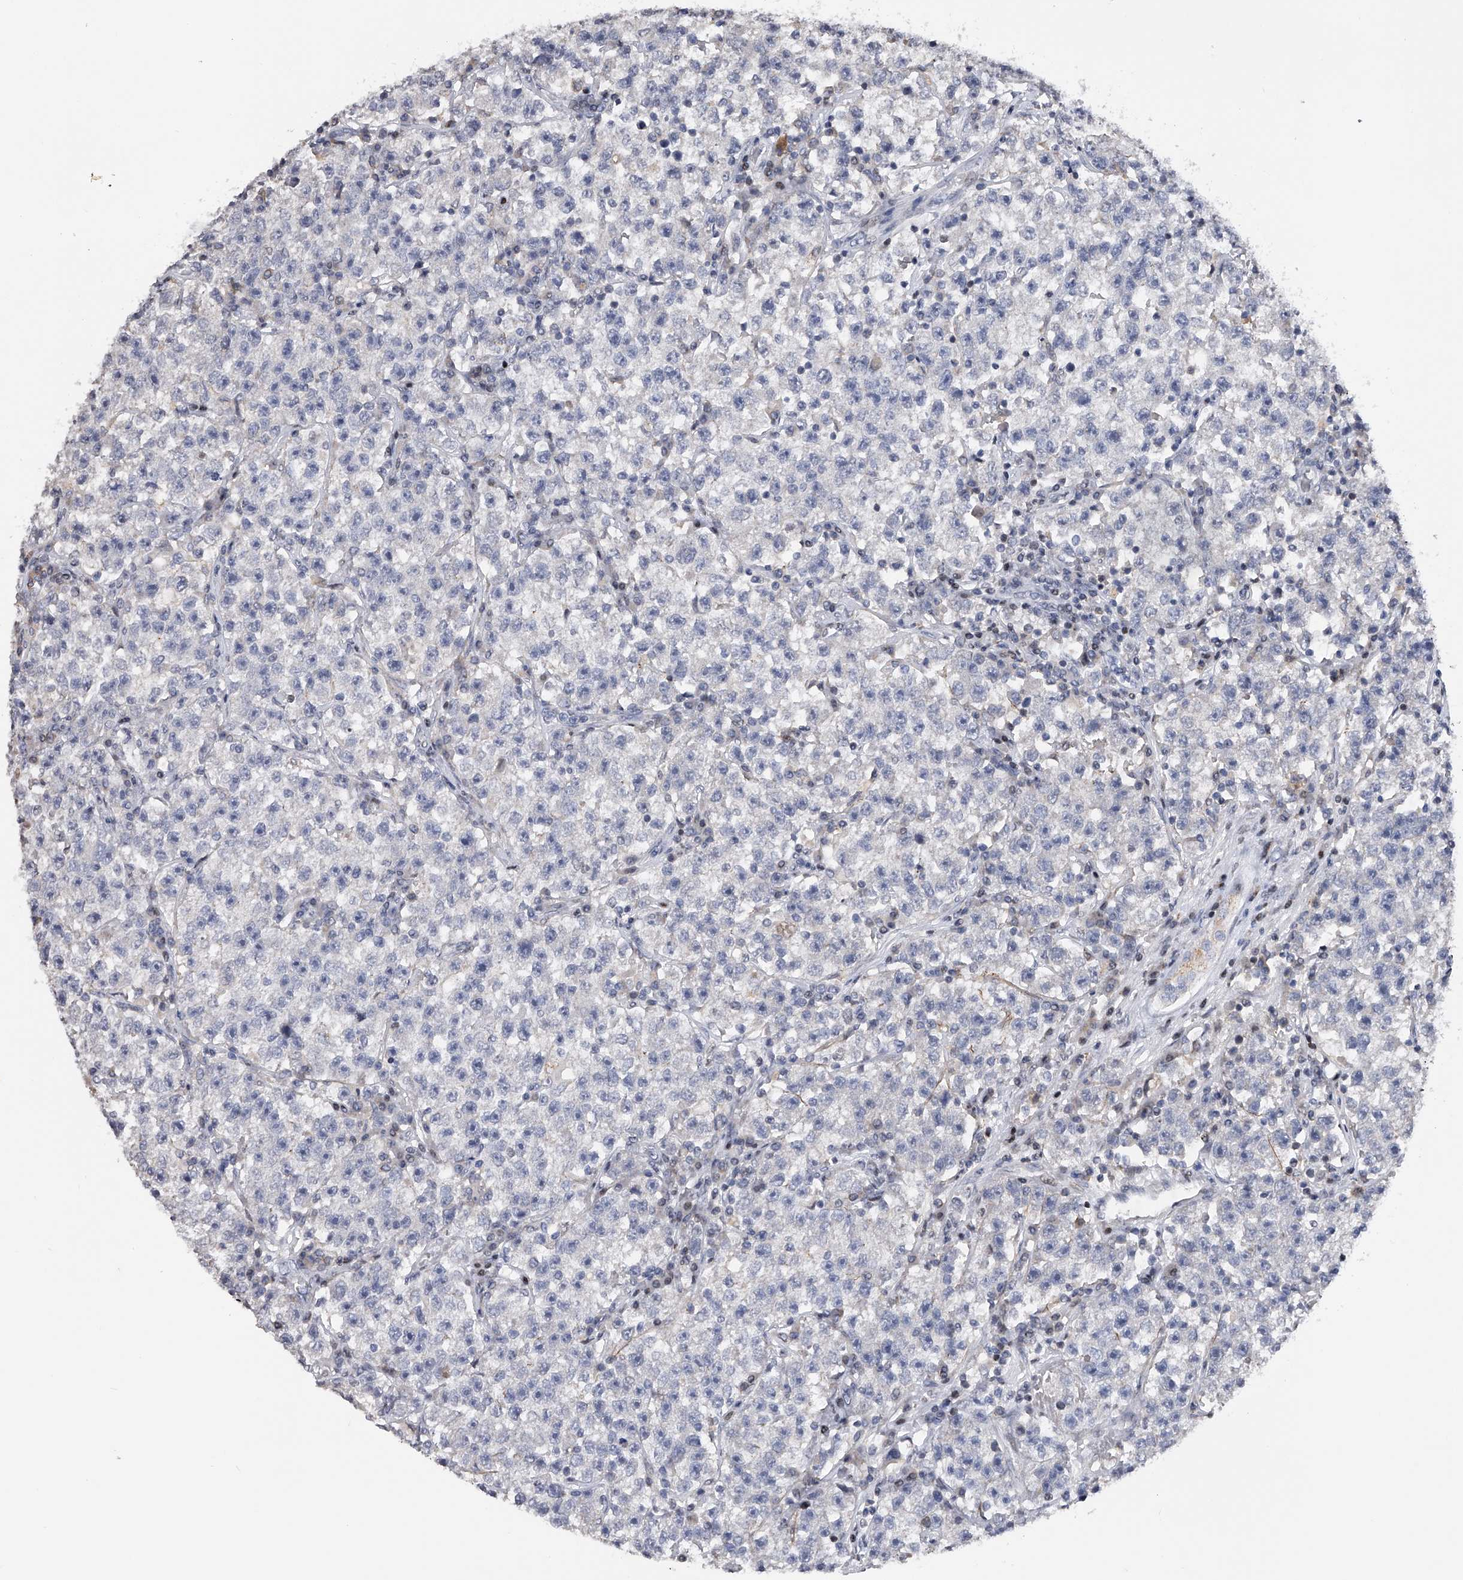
{"staining": {"intensity": "negative", "quantity": "none", "location": "none"}, "tissue": "testis cancer", "cell_type": "Tumor cells", "image_type": "cancer", "snomed": [{"axis": "morphology", "description": "Seminoma, NOS"}, {"axis": "topography", "description": "Testis"}], "caption": "IHC histopathology image of human testis cancer stained for a protein (brown), which demonstrates no positivity in tumor cells. (DAB immunohistochemistry with hematoxylin counter stain).", "gene": "RWDD2A", "patient": {"sex": "male", "age": 22}}